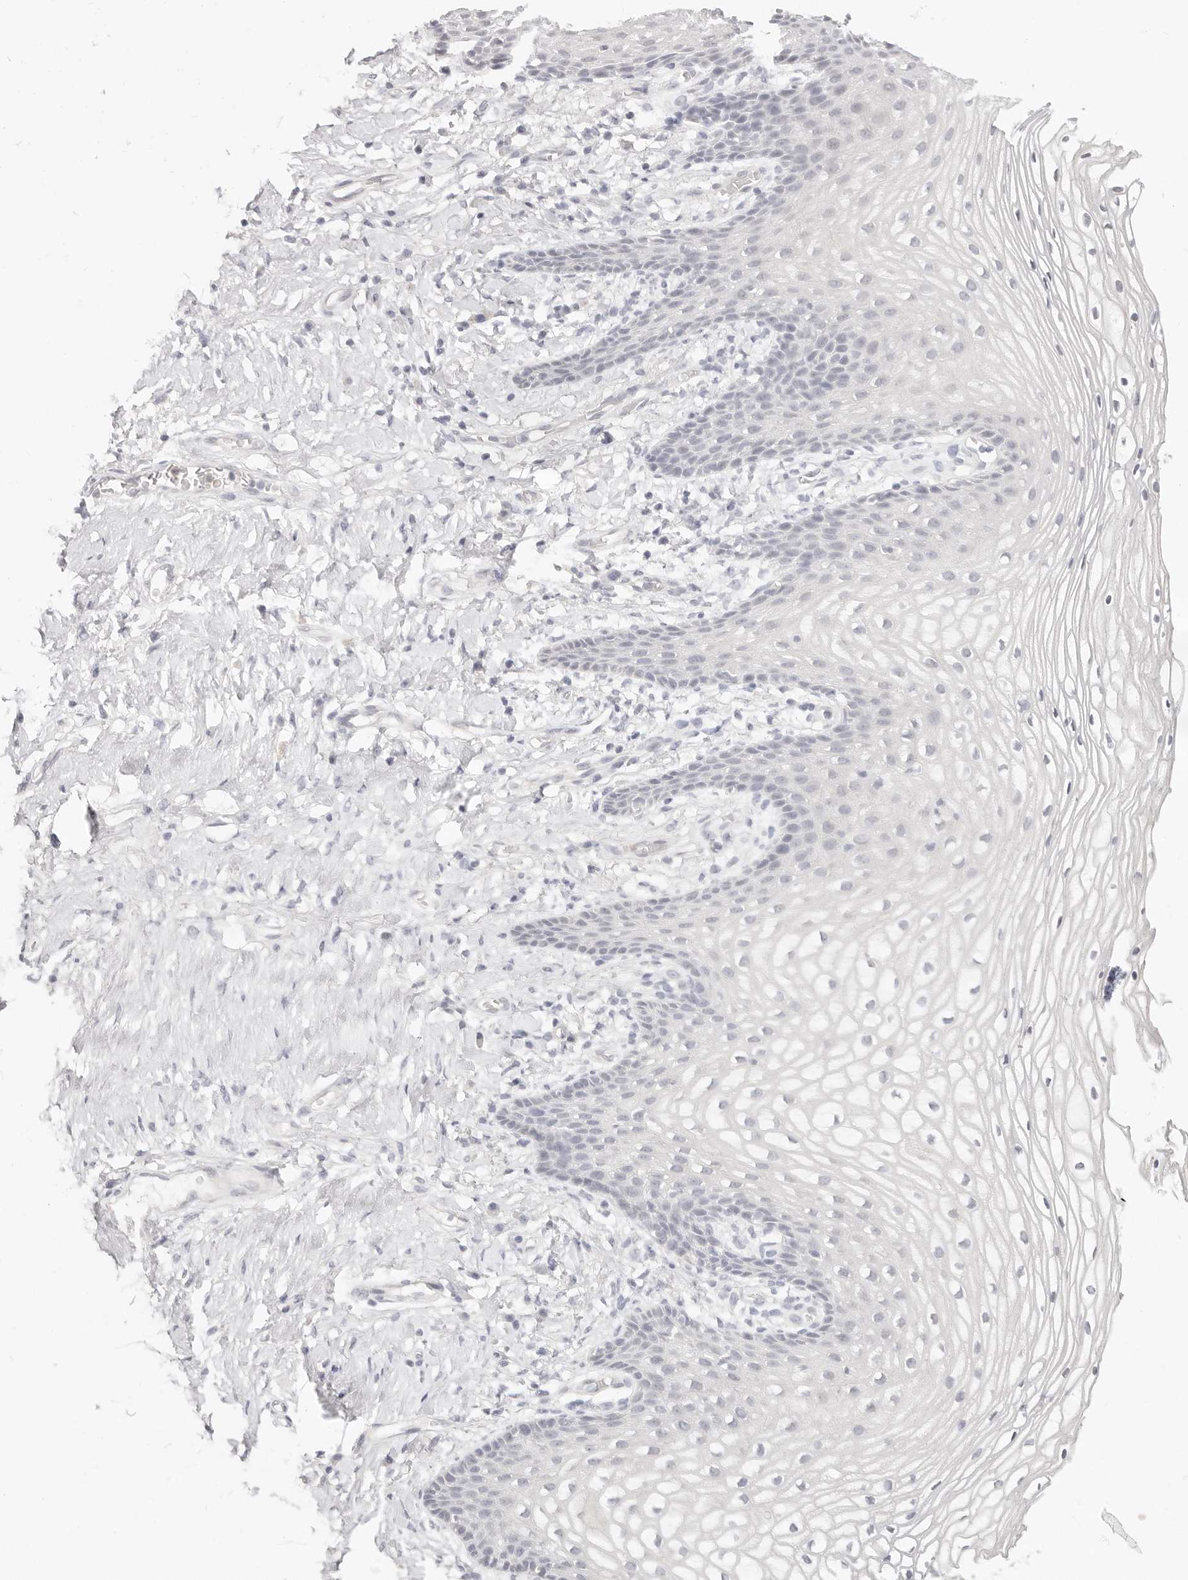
{"staining": {"intensity": "negative", "quantity": "none", "location": "none"}, "tissue": "vagina", "cell_type": "Squamous epithelial cells", "image_type": "normal", "snomed": [{"axis": "morphology", "description": "Normal tissue, NOS"}, {"axis": "topography", "description": "Vagina"}], "caption": "An image of vagina stained for a protein reveals no brown staining in squamous epithelial cells.", "gene": "ASCL1", "patient": {"sex": "female", "age": 60}}